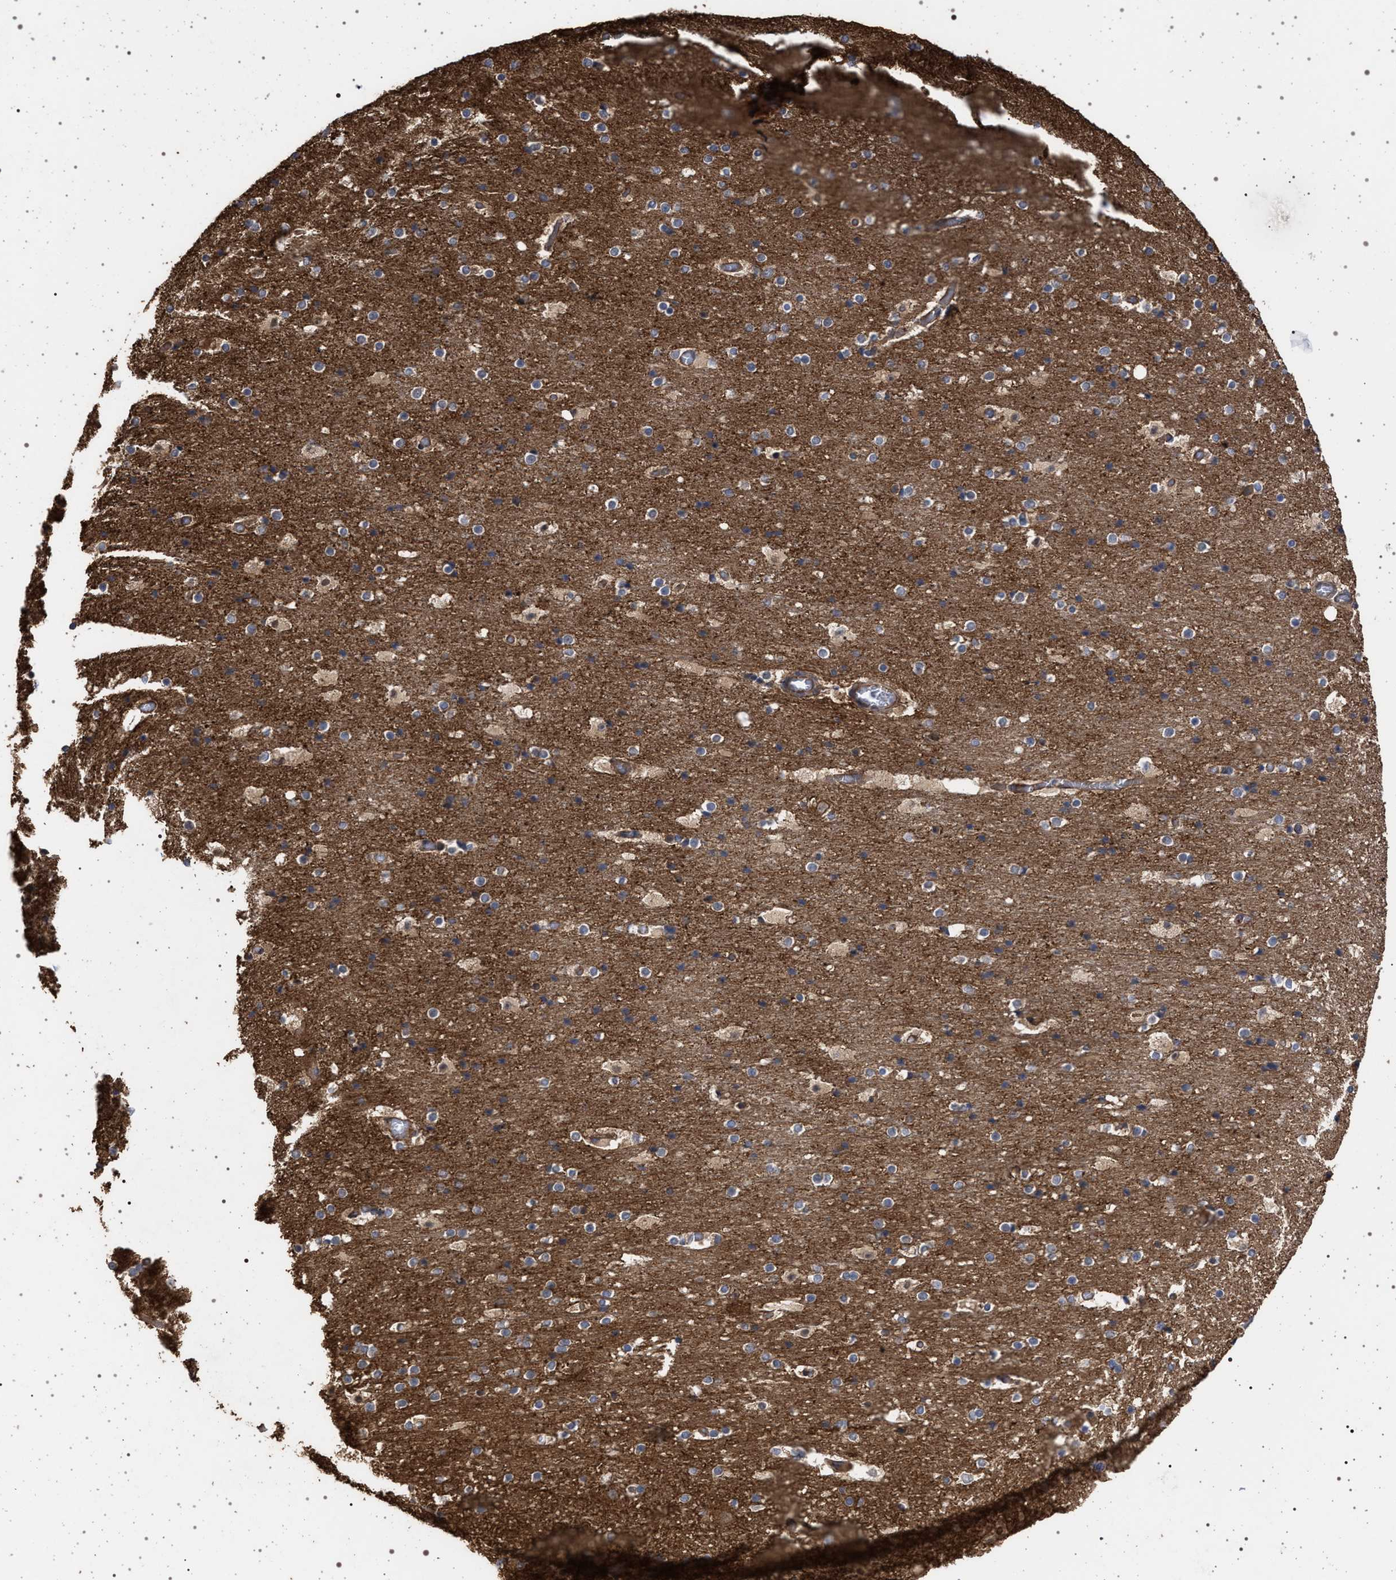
{"staining": {"intensity": "moderate", "quantity": ">75%", "location": "cytoplasmic/membranous"}, "tissue": "cerebral cortex", "cell_type": "Endothelial cells", "image_type": "normal", "snomed": [{"axis": "morphology", "description": "Normal tissue, NOS"}, {"axis": "topography", "description": "Cerebral cortex"}], "caption": "The histopathology image demonstrates a brown stain indicating the presence of a protein in the cytoplasmic/membranous of endothelial cells in cerebral cortex.", "gene": "IFT20", "patient": {"sex": "male", "age": 57}}